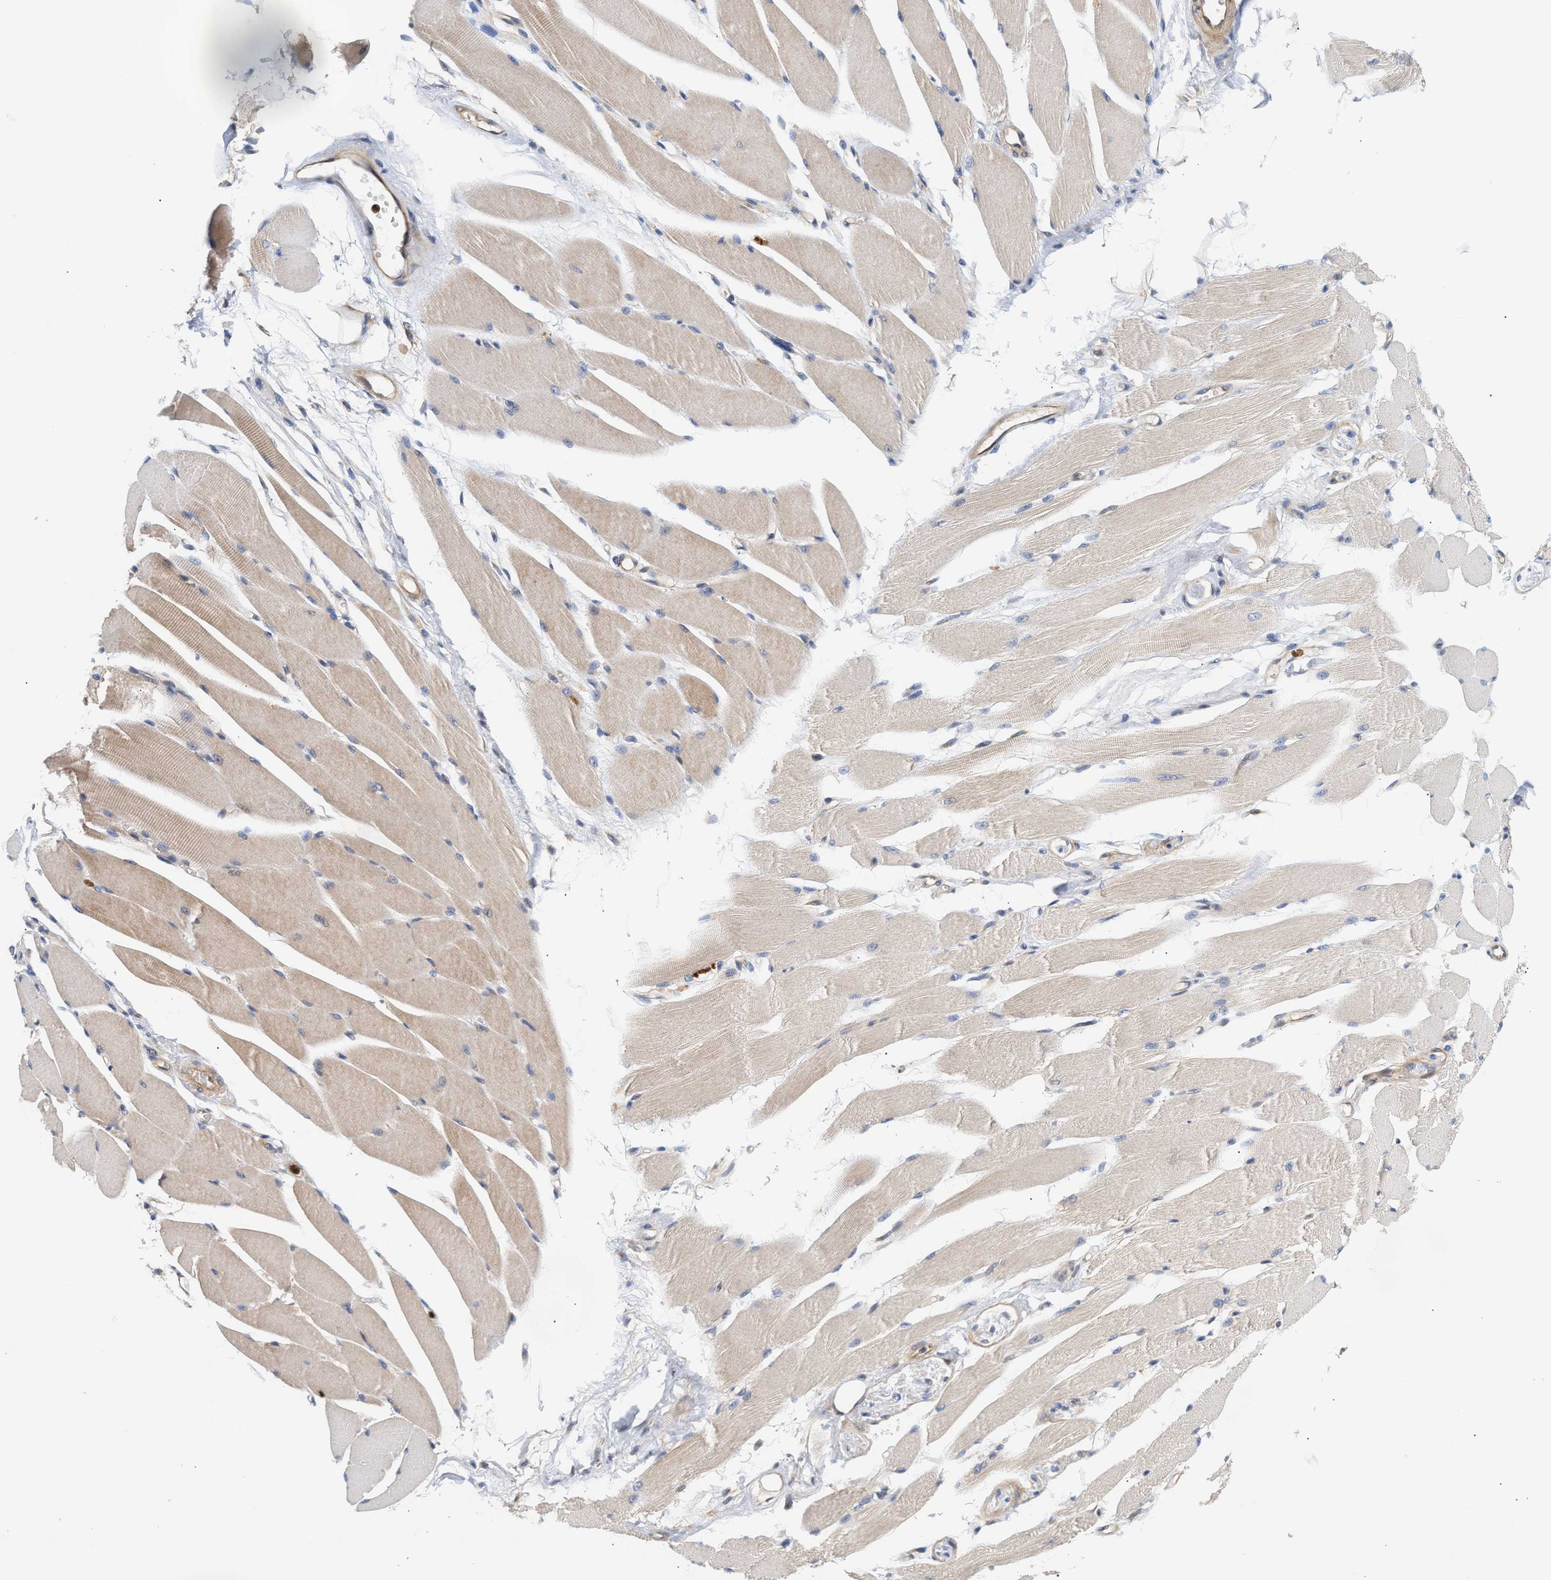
{"staining": {"intensity": "weak", "quantity": ">75%", "location": "cytoplasmic/membranous"}, "tissue": "skeletal muscle", "cell_type": "Myocytes", "image_type": "normal", "snomed": [{"axis": "morphology", "description": "Normal tissue, NOS"}, {"axis": "topography", "description": "Skeletal muscle"}, {"axis": "topography", "description": "Peripheral nerve tissue"}], "caption": "Immunohistochemistry (IHC) (DAB) staining of normal skeletal muscle reveals weak cytoplasmic/membranous protein staining in approximately >75% of myocytes. The staining was performed using DAB (3,3'-diaminobenzidine) to visualize the protein expression in brown, while the nuclei were stained in blue with hematoxylin (Magnification: 20x).", "gene": "PLCD1", "patient": {"sex": "female", "age": 84}}